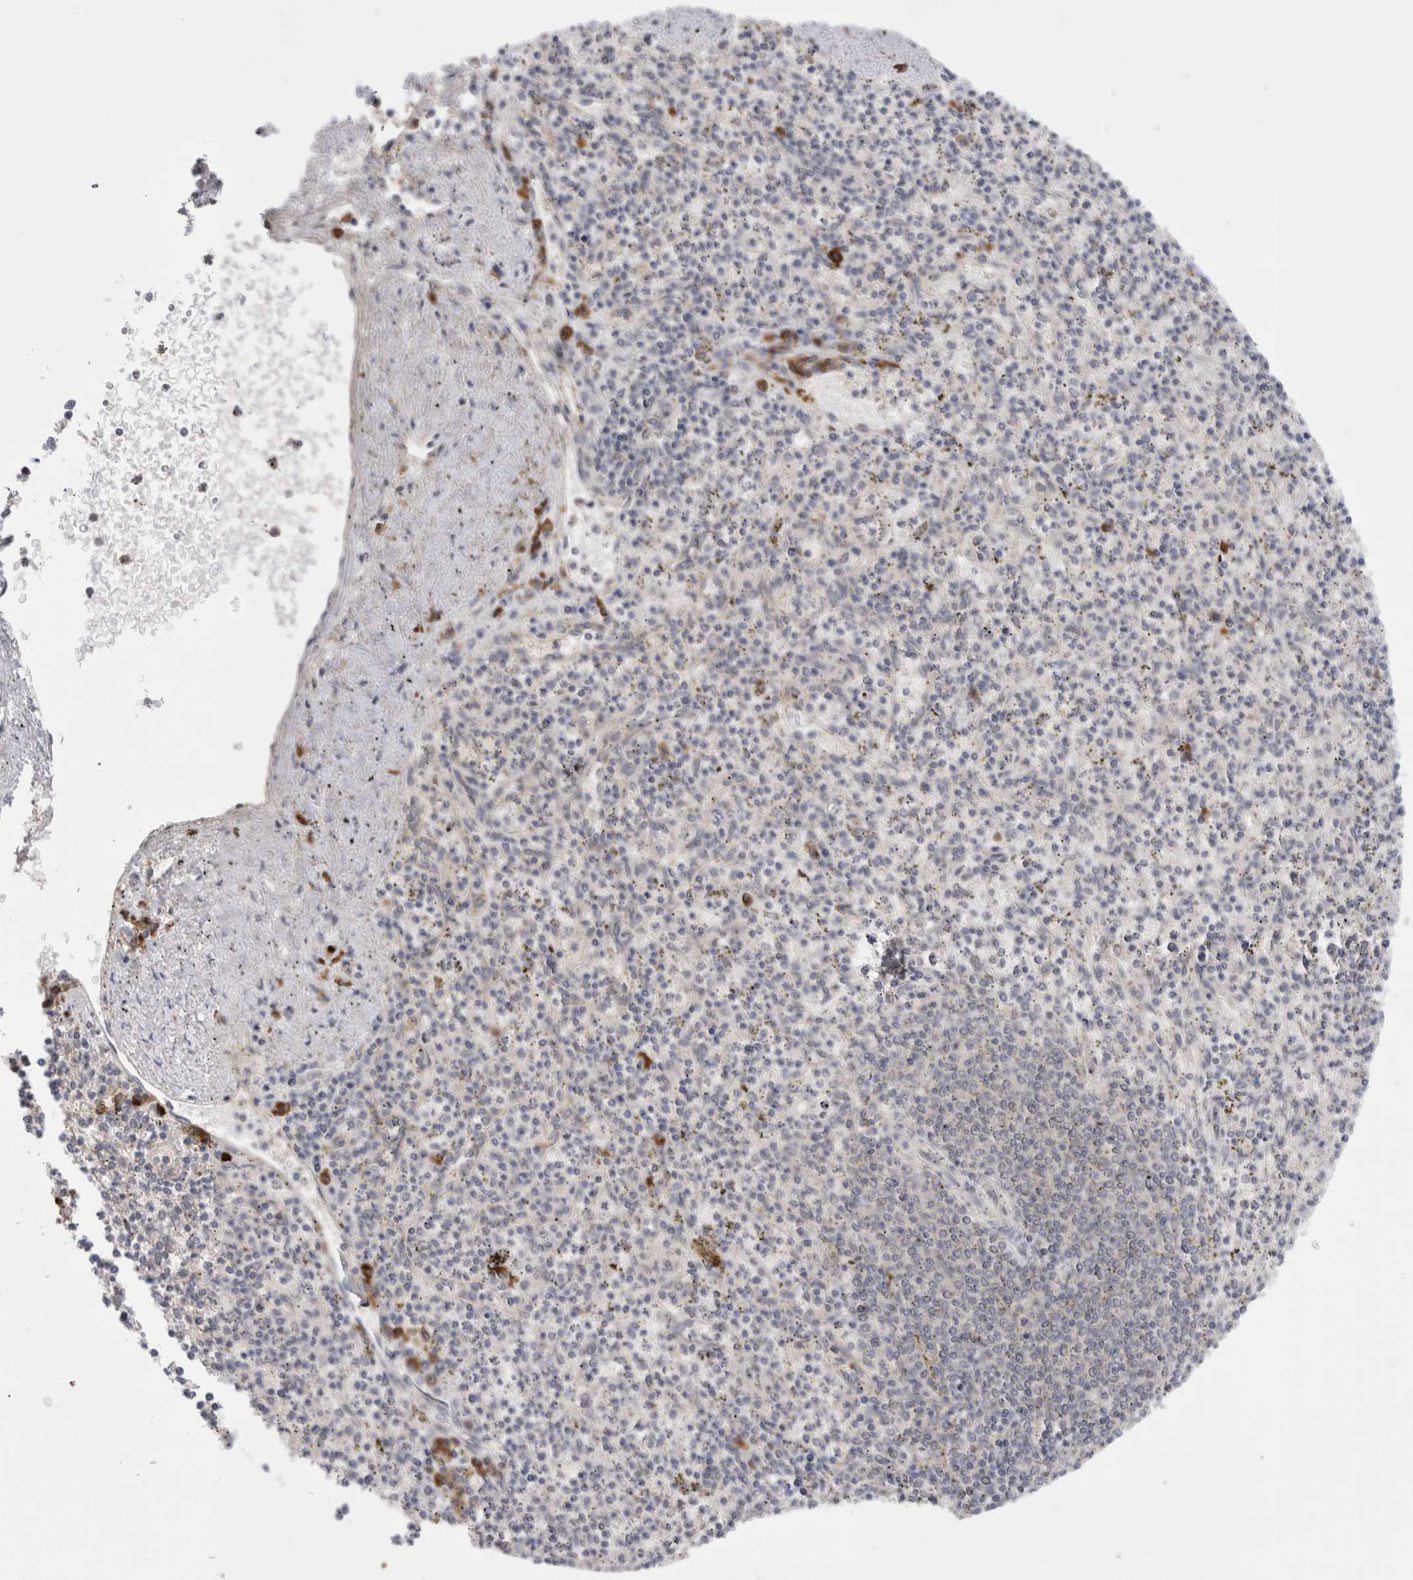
{"staining": {"intensity": "moderate", "quantity": "<25%", "location": "cytoplasmic/membranous"}, "tissue": "spleen", "cell_type": "Cells in red pulp", "image_type": "normal", "snomed": [{"axis": "morphology", "description": "Normal tissue, NOS"}, {"axis": "topography", "description": "Spleen"}], "caption": "Immunohistochemistry photomicrograph of unremarkable spleen: spleen stained using immunohistochemistry (IHC) reveals low levels of moderate protein expression localized specifically in the cytoplasmic/membranous of cells in red pulp, appearing as a cytoplasmic/membranous brown color.", "gene": "ZNF24", "patient": {"sex": "male", "age": 72}}